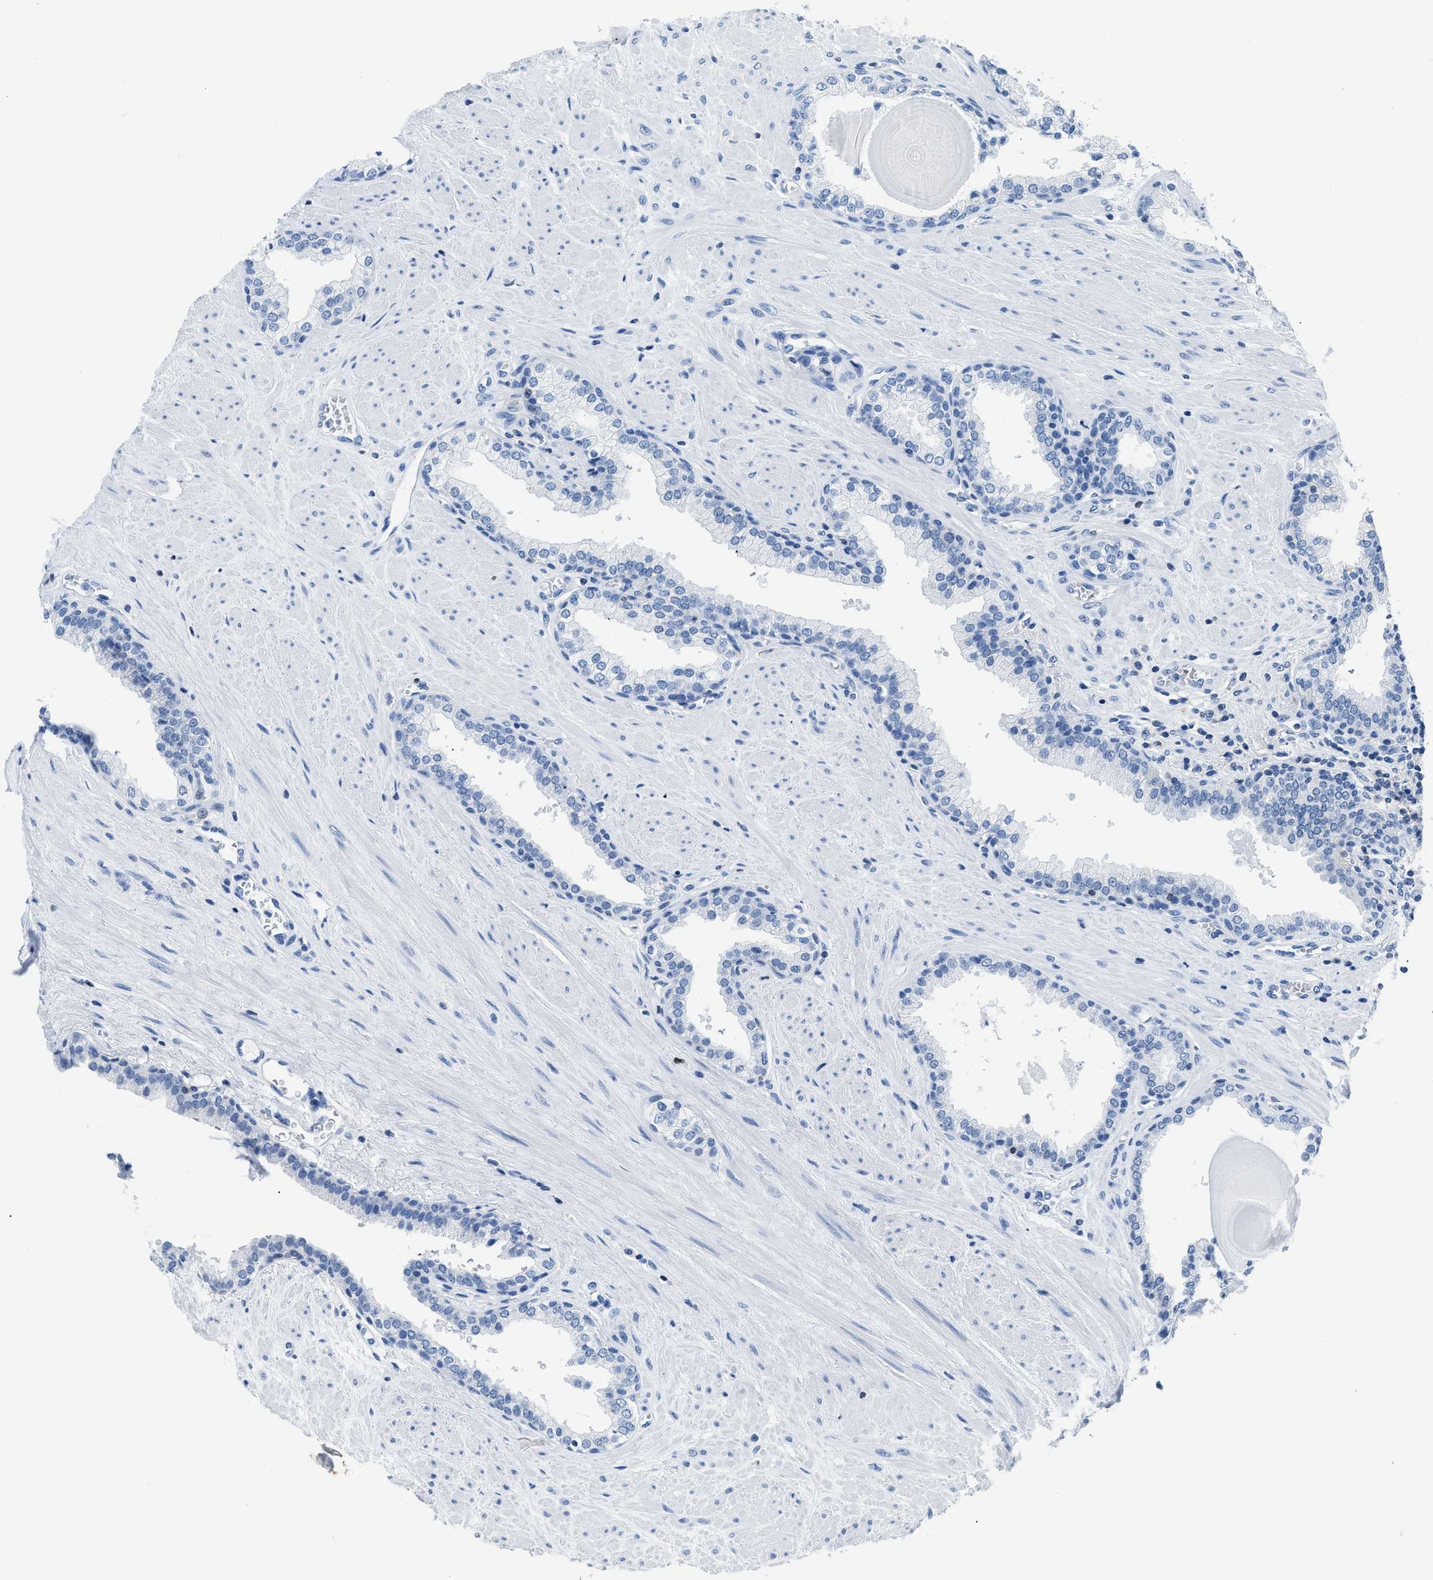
{"staining": {"intensity": "negative", "quantity": "none", "location": "none"}, "tissue": "prostate", "cell_type": "Glandular cells", "image_type": "normal", "snomed": [{"axis": "morphology", "description": "Normal tissue, NOS"}, {"axis": "topography", "description": "Prostate"}], "caption": "A high-resolution image shows immunohistochemistry (IHC) staining of unremarkable prostate, which shows no significant staining in glandular cells. The staining was performed using DAB to visualize the protein expression in brown, while the nuclei were stained in blue with hematoxylin (Magnification: 20x).", "gene": "NFATC2", "patient": {"sex": "male", "age": 51}}